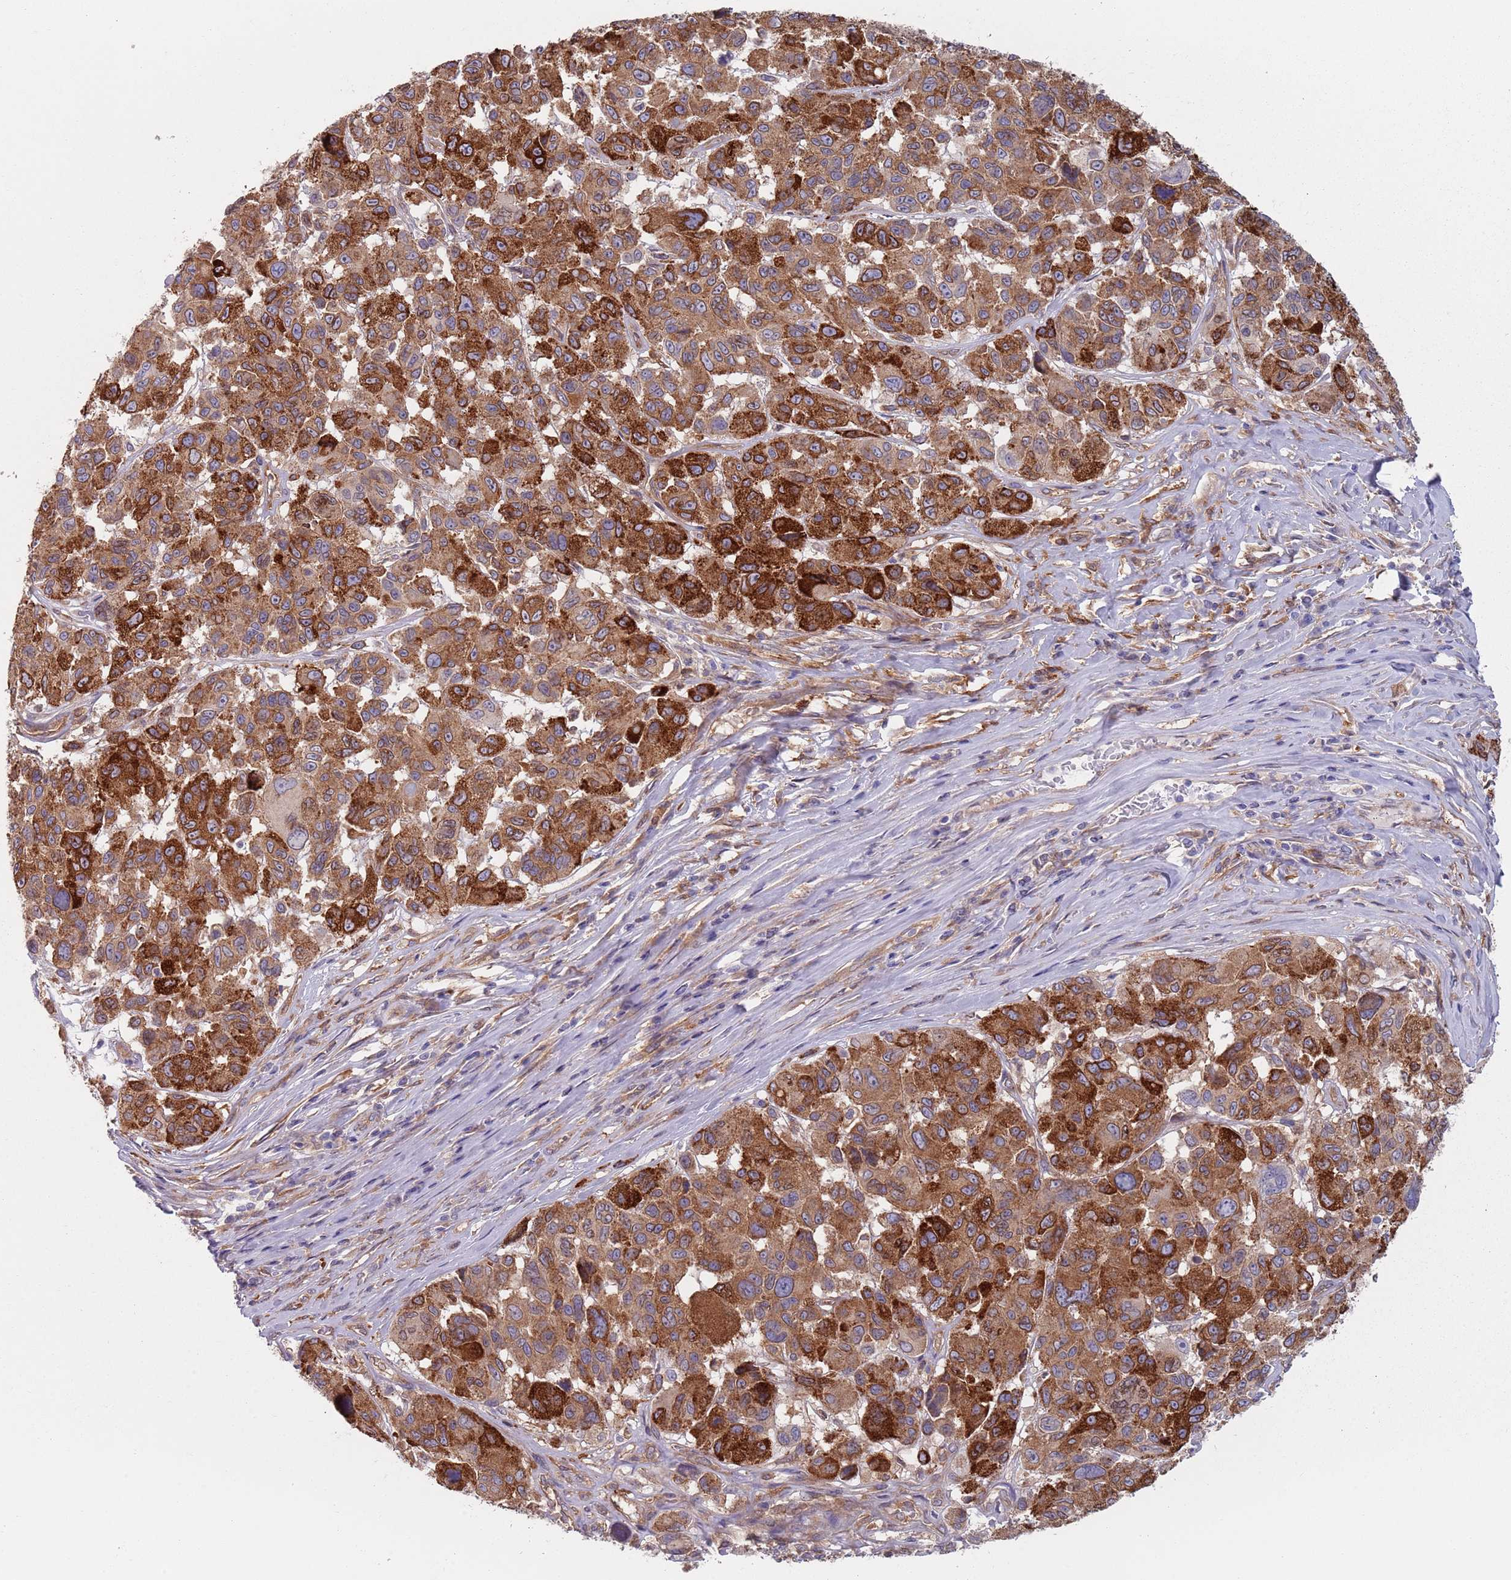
{"staining": {"intensity": "strong", "quantity": ">75%", "location": "cytoplasmic/membranous"}, "tissue": "melanoma", "cell_type": "Tumor cells", "image_type": "cancer", "snomed": [{"axis": "morphology", "description": "Malignant melanoma, NOS"}, {"axis": "topography", "description": "Skin"}], "caption": "Strong cytoplasmic/membranous staining is seen in about >75% of tumor cells in melanoma.", "gene": "APPL2", "patient": {"sex": "female", "age": 66}}